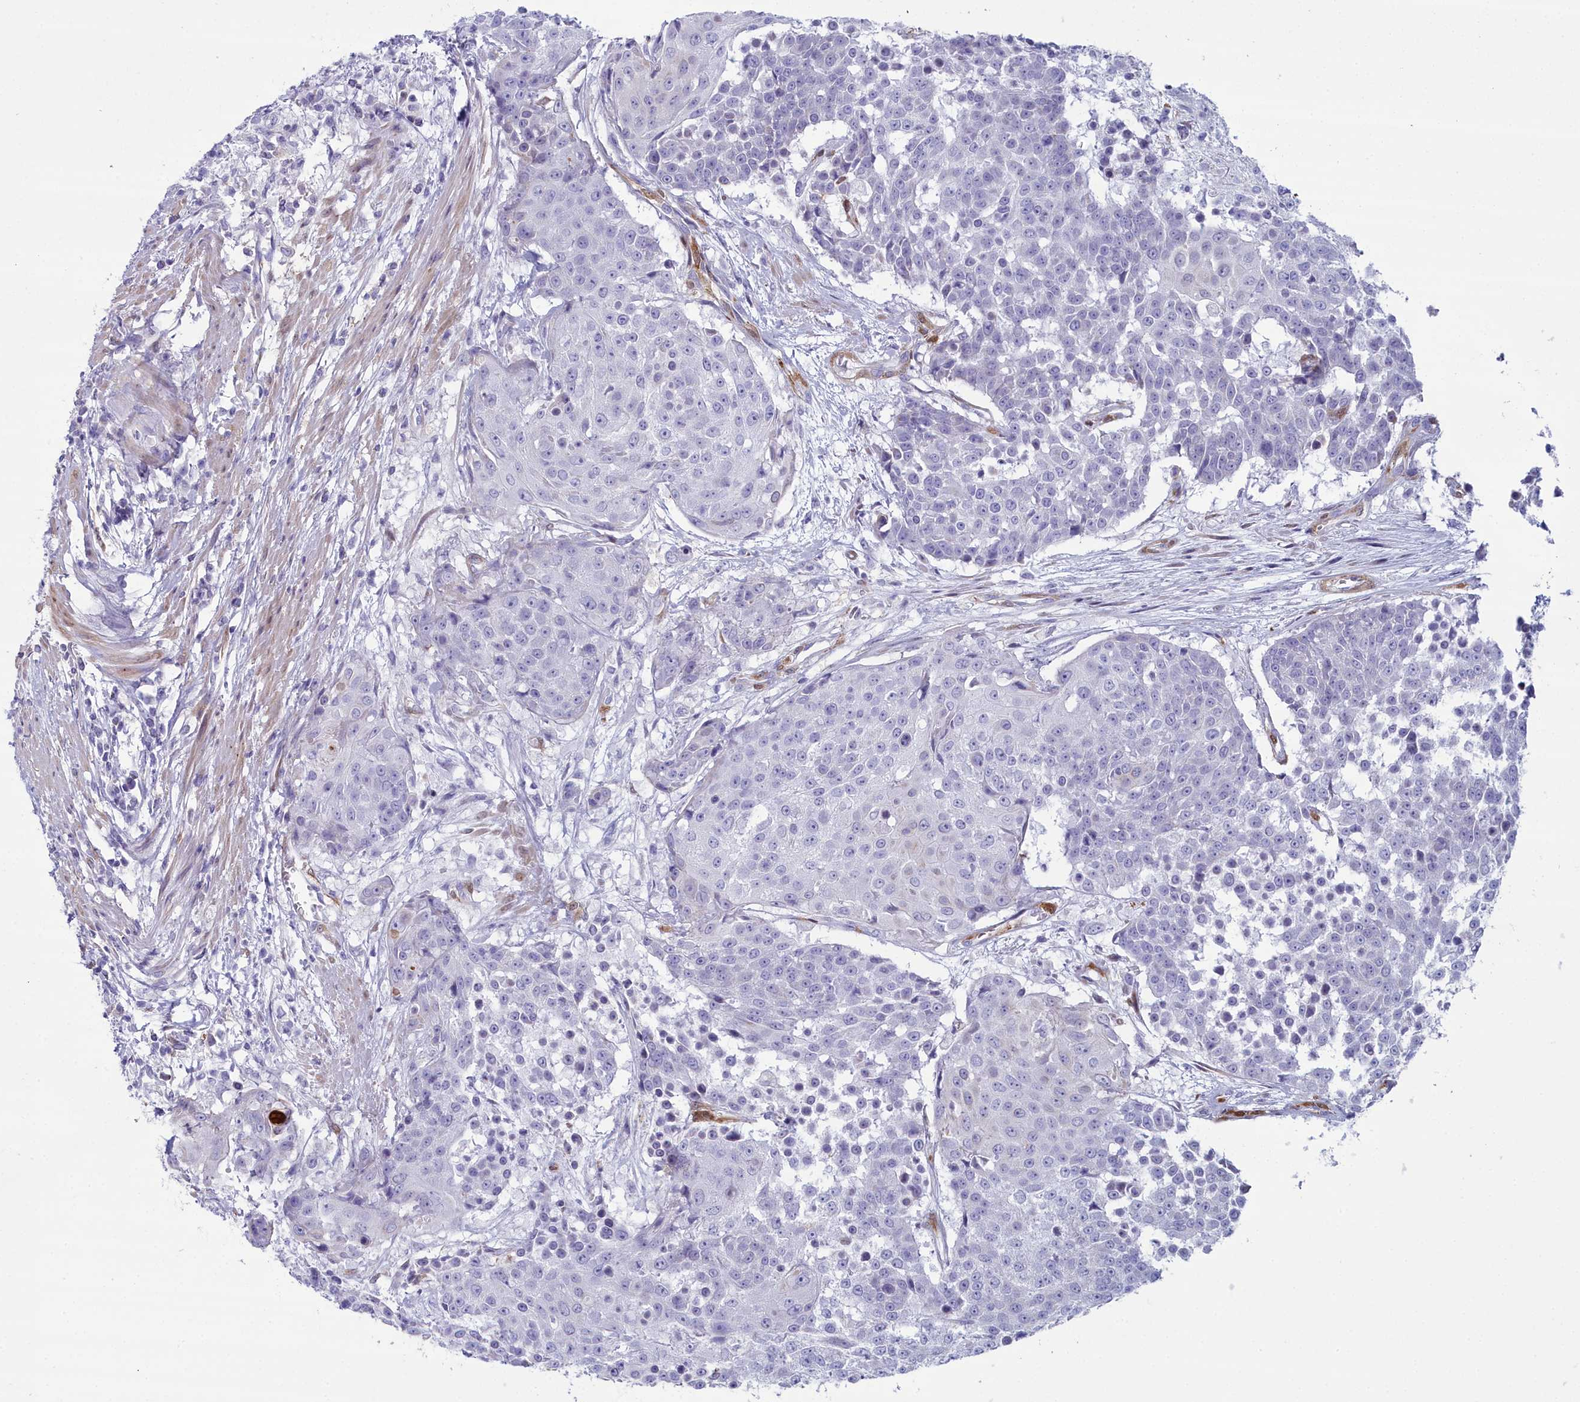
{"staining": {"intensity": "negative", "quantity": "none", "location": "none"}, "tissue": "urothelial cancer", "cell_type": "Tumor cells", "image_type": "cancer", "snomed": [{"axis": "morphology", "description": "Urothelial carcinoma, High grade"}, {"axis": "topography", "description": "Urinary bladder"}], "caption": "An image of urothelial cancer stained for a protein exhibits no brown staining in tumor cells.", "gene": "PPP1R14A", "patient": {"sex": "female", "age": 63}}